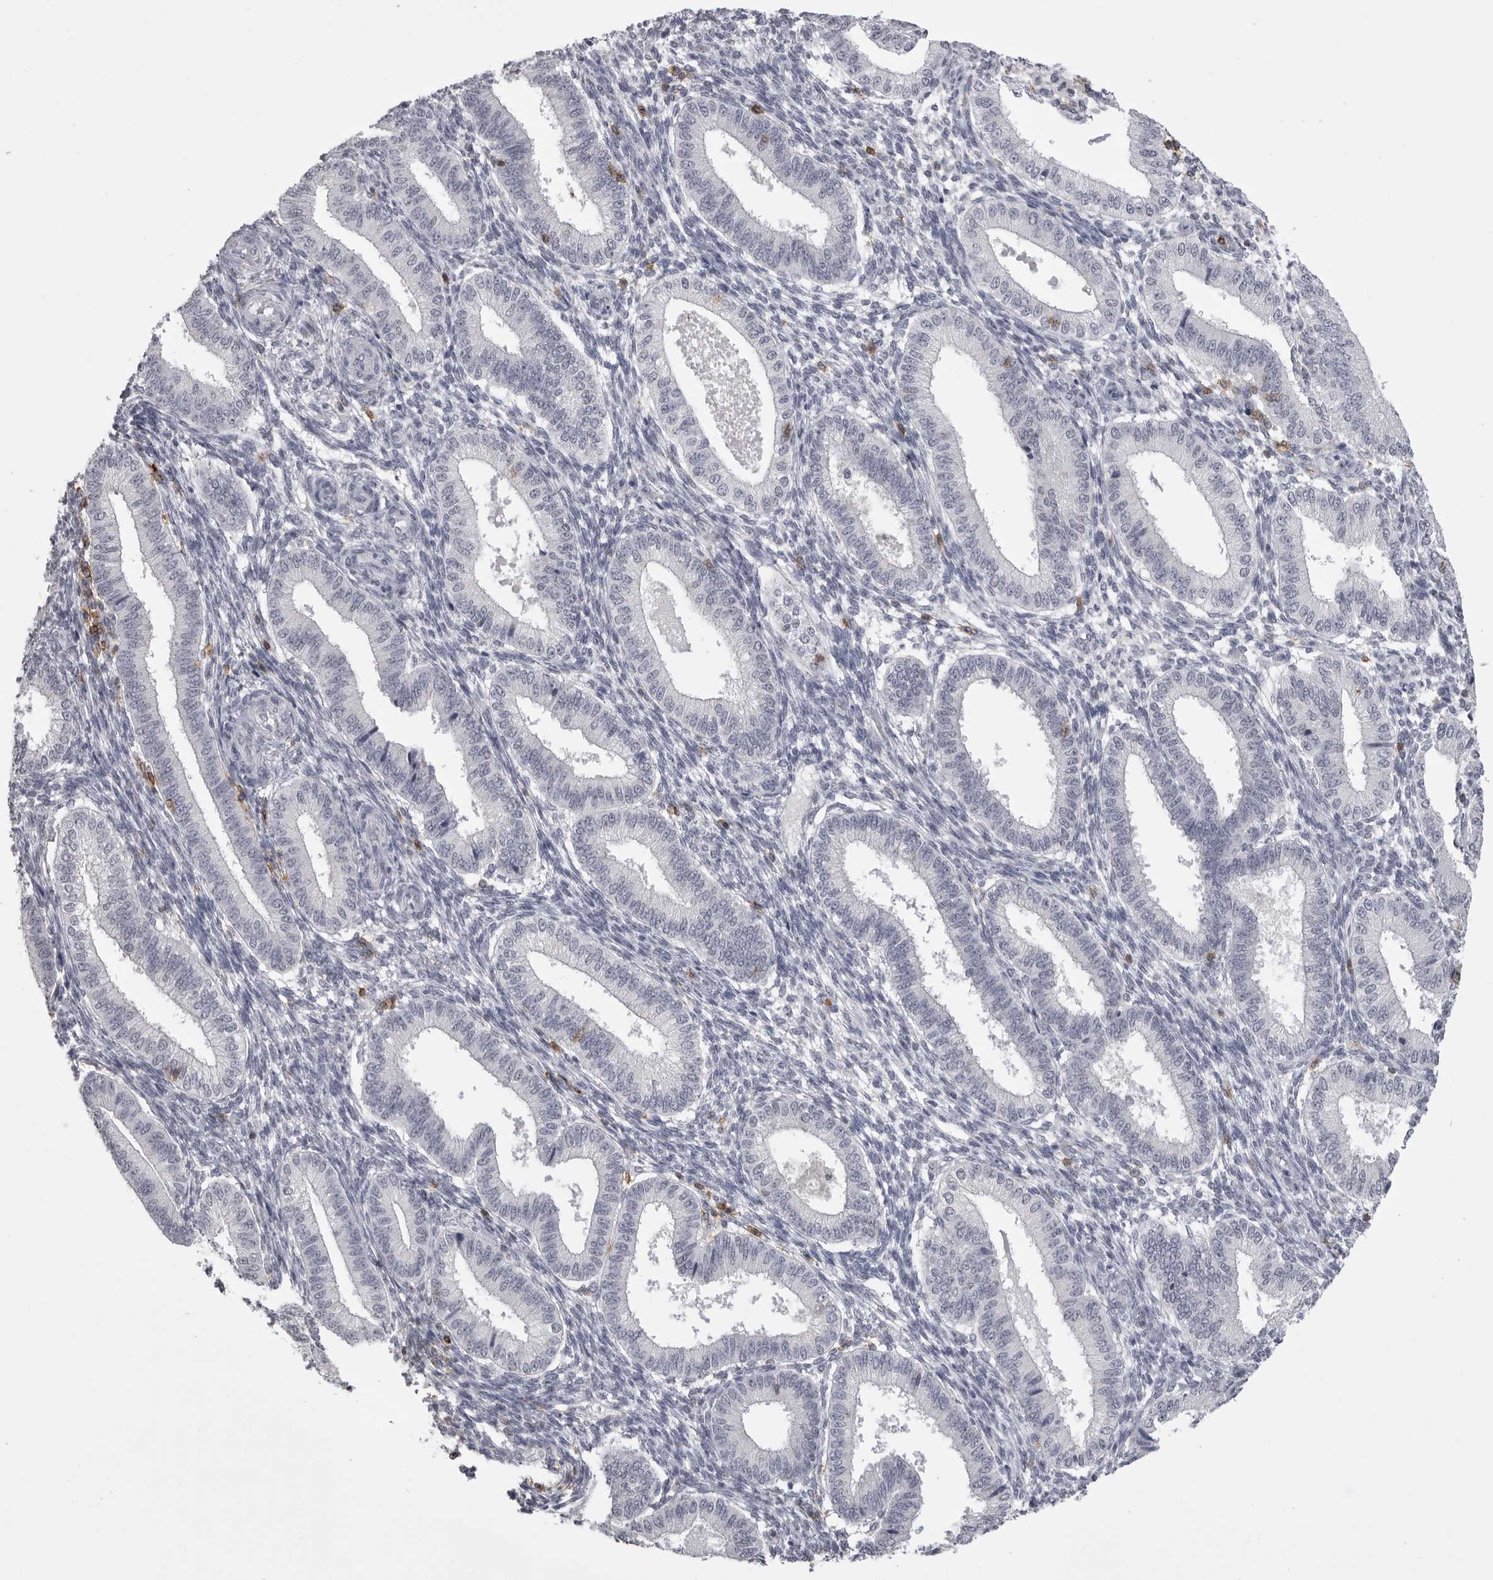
{"staining": {"intensity": "moderate", "quantity": "<25%", "location": "cytoplasmic/membranous"}, "tissue": "endometrium", "cell_type": "Cells in endometrial stroma", "image_type": "normal", "snomed": [{"axis": "morphology", "description": "Normal tissue, NOS"}, {"axis": "topography", "description": "Endometrium"}], "caption": "A brown stain shows moderate cytoplasmic/membranous positivity of a protein in cells in endometrial stroma of normal human endometrium.", "gene": "ITGAL", "patient": {"sex": "female", "age": 39}}